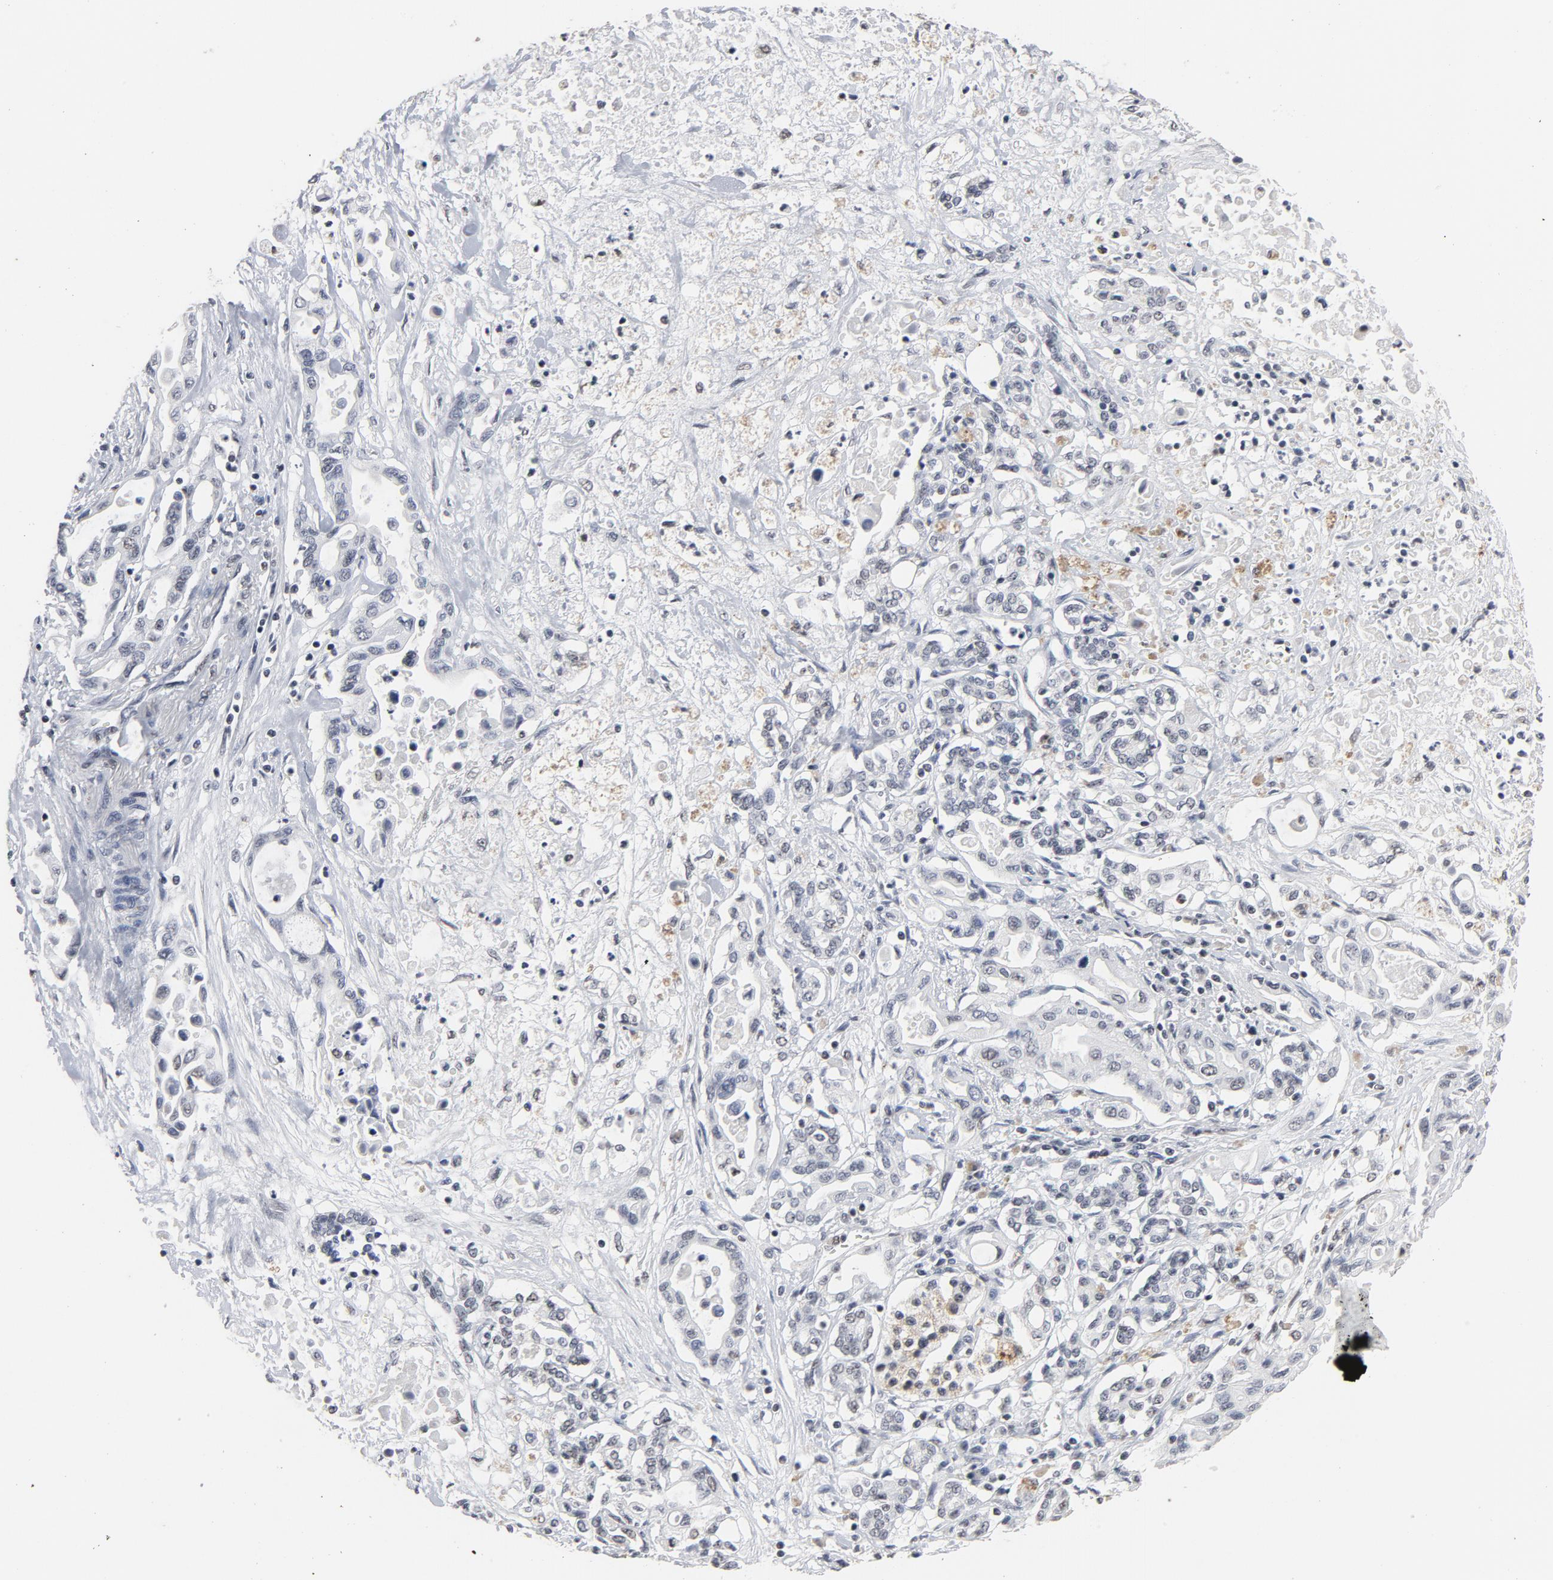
{"staining": {"intensity": "weak", "quantity": "<25%", "location": "nuclear"}, "tissue": "pancreatic cancer", "cell_type": "Tumor cells", "image_type": "cancer", "snomed": [{"axis": "morphology", "description": "Adenocarcinoma, NOS"}, {"axis": "topography", "description": "Pancreas"}], "caption": "Histopathology image shows no significant protein positivity in tumor cells of adenocarcinoma (pancreatic). (DAB IHC, high magnification).", "gene": "MRE11", "patient": {"sex": "female", "age": 57}}